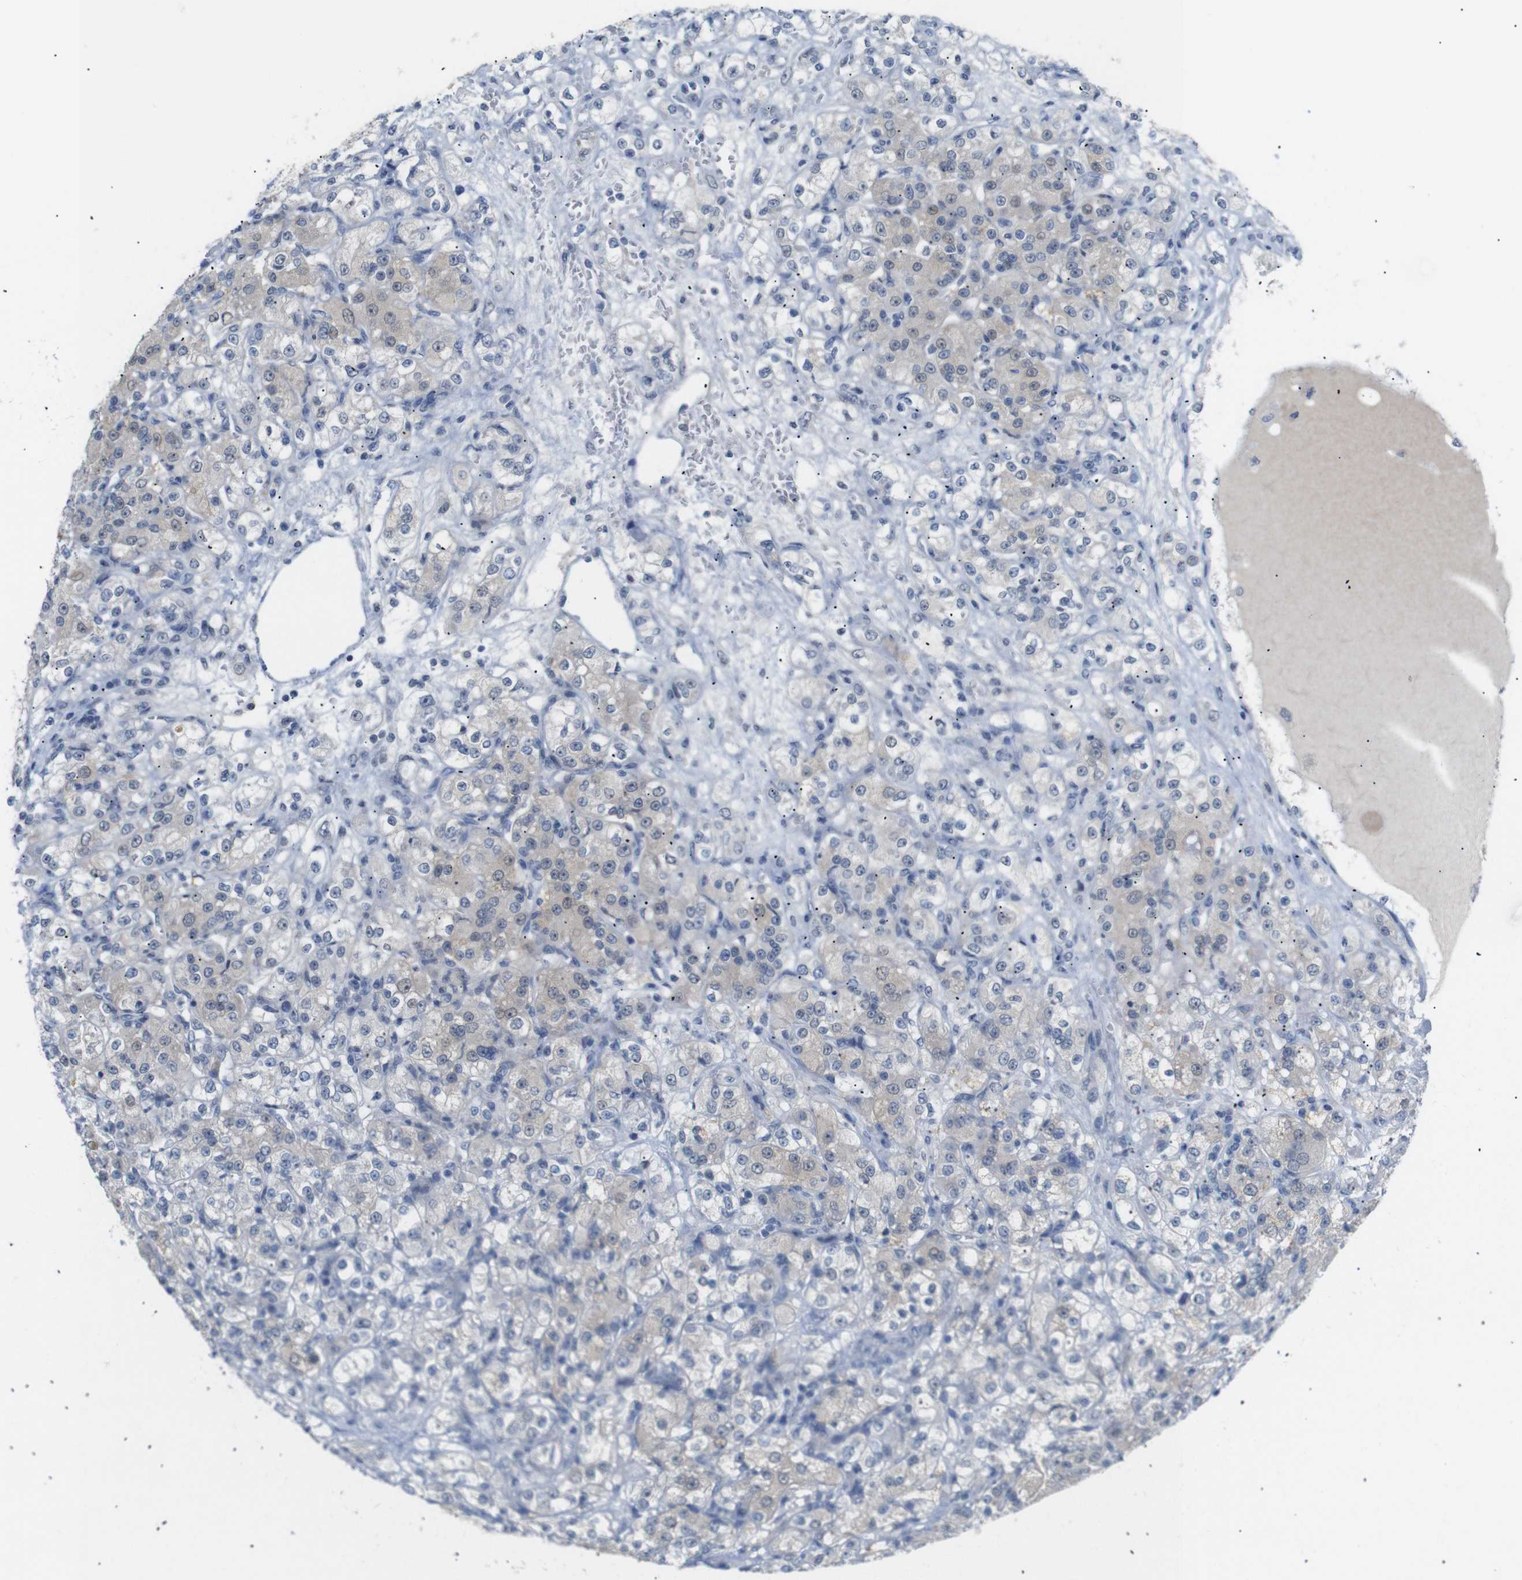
{"staining": {"intensity": "weak", "quantity": "25%-75%", "location": "cytoplasmic/membranous"}, "tissue": "renal cancer", "cell_type": "Tumor cells", "image_type": "cancer", "snomed": [{"axis": "morphology", "description": "Normal tissue, NOS"}, {"axis": "morphology", "description": "Adenocarcinoma, NOS"}, {"axis": "topography", "description": "Kidney"}], "caption": "A low amount of weak cytoplasmic/membranous expression is appreciated in approximately 25%-75% of tumor cells in renal adenocarcinoma tissue.", "gene": "CHRM5", "patient": {"sex": "male", "age": 61}}